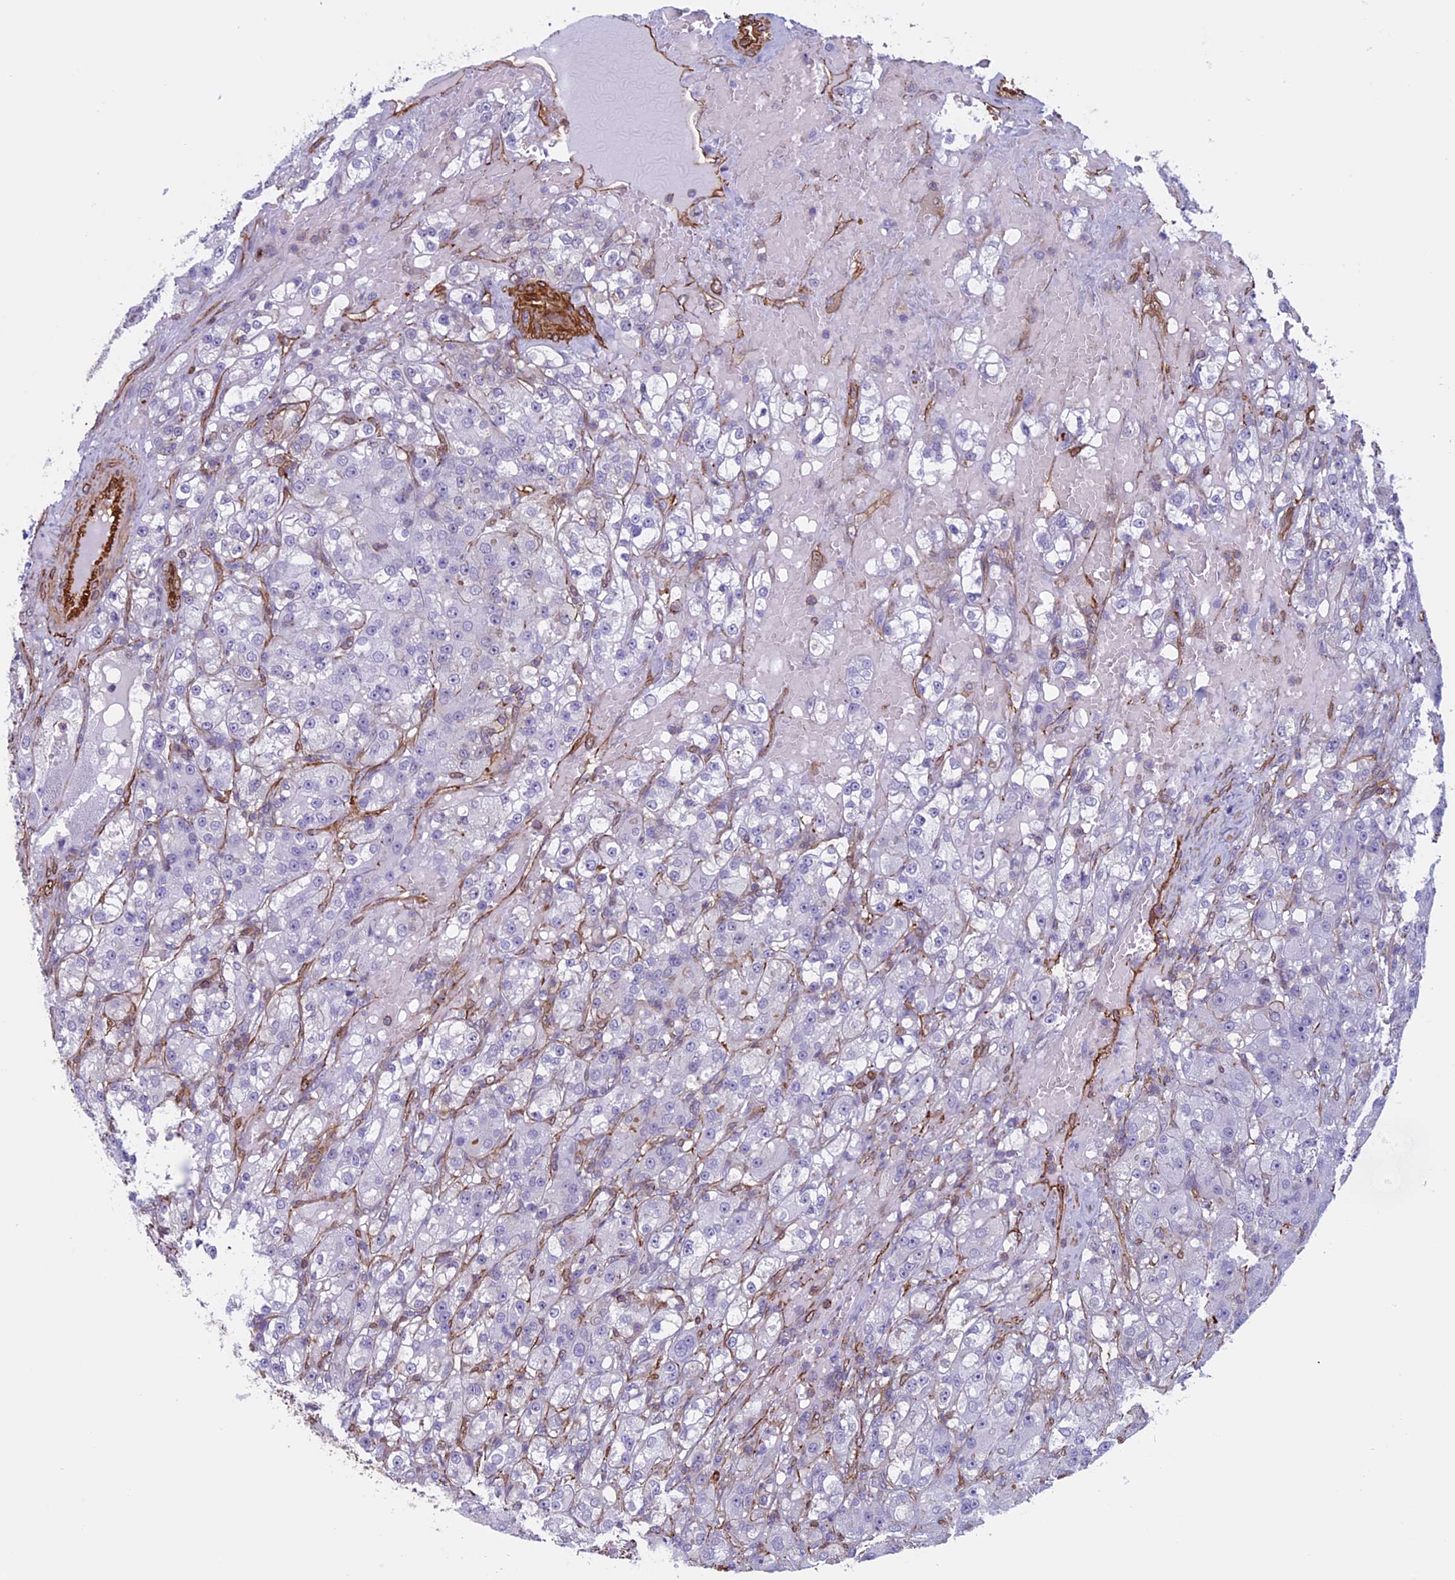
{"staining": {"intensity": "negative", "quantity": "none", "location": "none"}, "tissue": "renal cancer", "cell_type": "Tumor cells", "image_type": "cancer", "snomed": [{"axis": "morphology", "description": "Normal tissue, NOS"}, {"axis": "morphology", "description": "Adenocarcinoma, NOS"}, {"axis": "topography", "description": "Kidney"}], "caption": "Immunohistochemistry image of neoplastic tissue: renal adenocarcinoma stained with DAB (3,3'-diaminobenzidine) reveals no significant protein expression in tumor cells.", "gene": "ANGPTL2", "patient": {"sex": "male", "age": 61}}